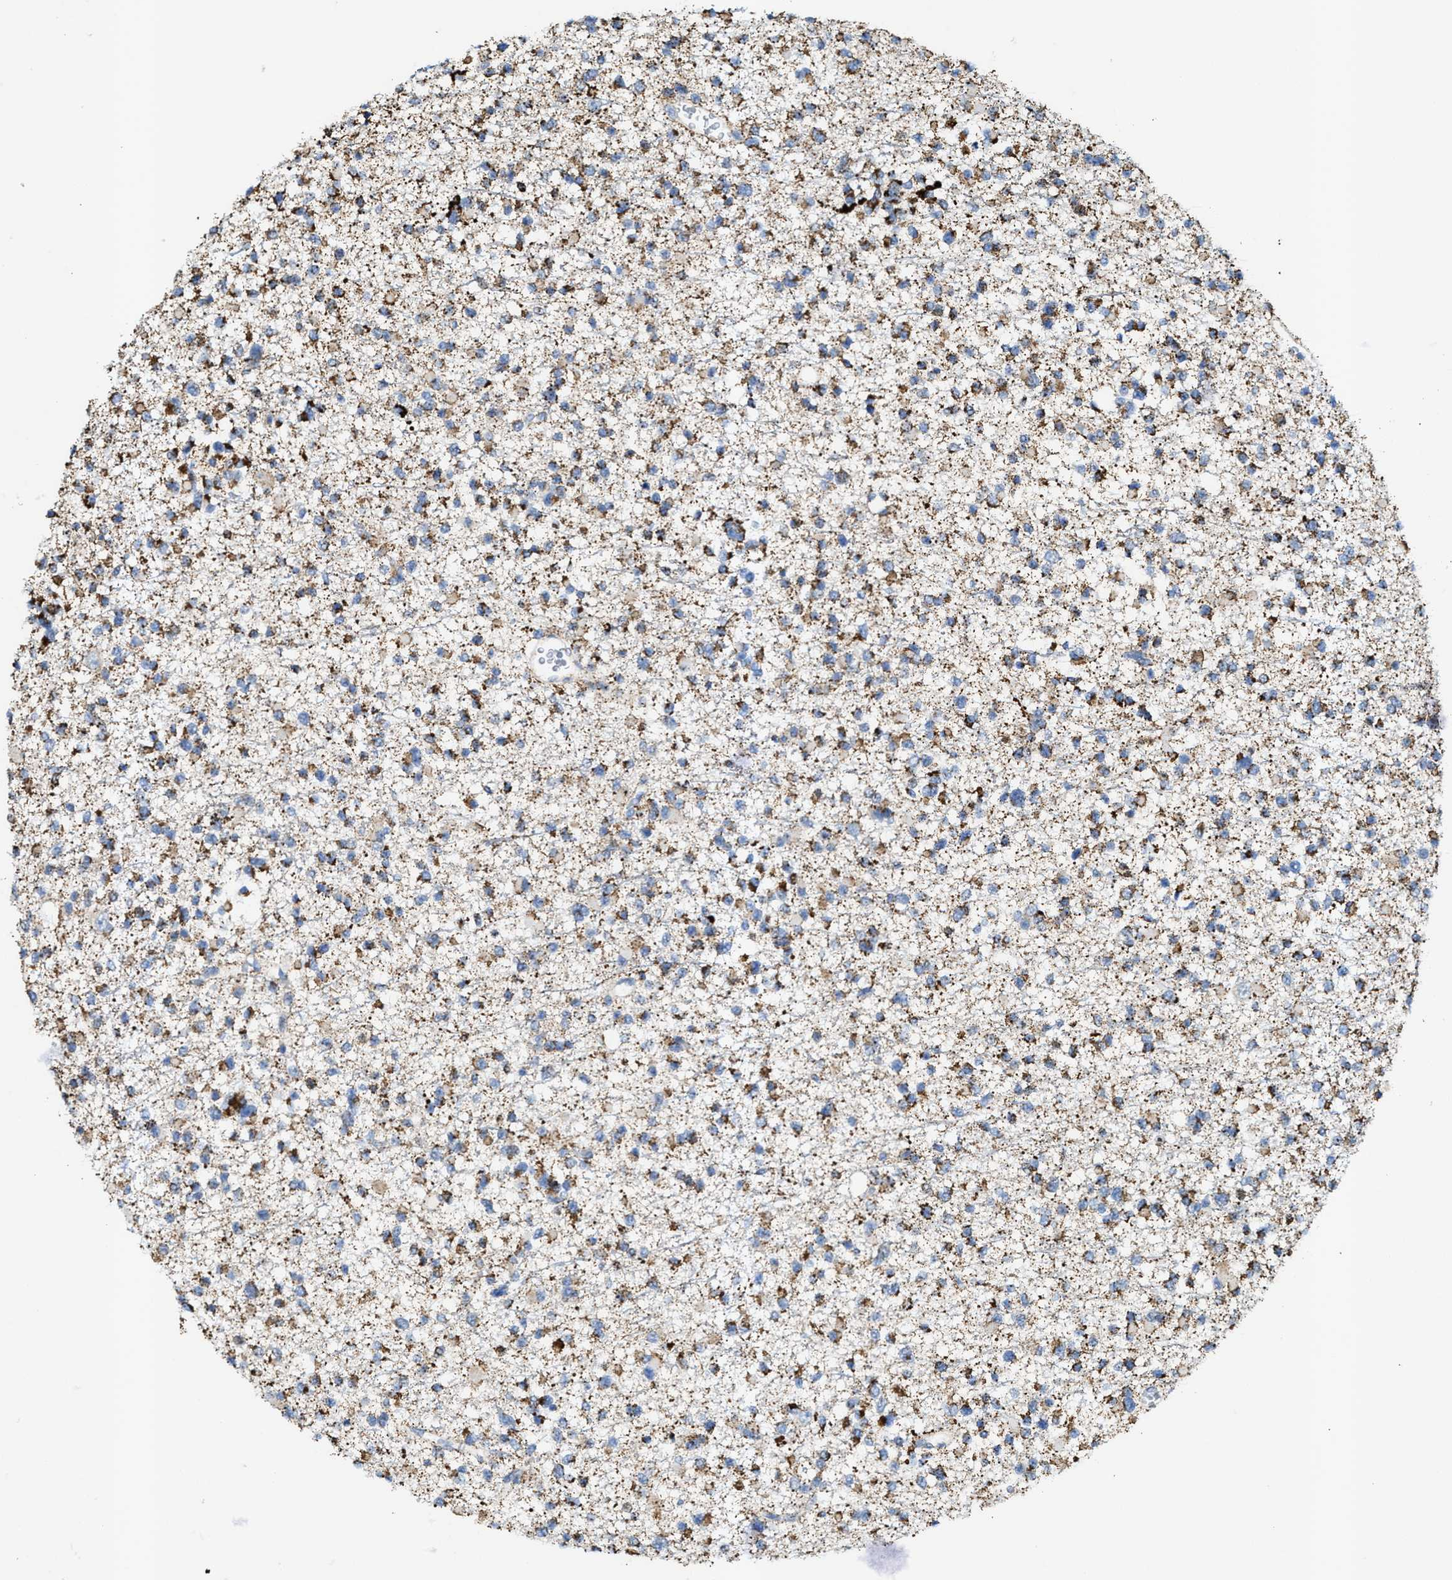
{"staining": {"intensity": "strong", "quantity": "25%-75%", "location": "cytoplasmic/membranous"}, "tissue": "glioma", "cell_type": "Tumor cells", "image_type": "cancer", "snomed": [{"axis": "morphology", "description": "Glioma, malignant, Low grade"}, {"axis": "topography", "description": "Brain"}], "caption": "This histopathology image shows glioma stained with immunohistochemistry to label a protein in brown. The cytoplasmic/membranous of tumor cells show strong positivity for the protein. Nuclei are counter-stained blue.", "gene": "JAG1", "patient": {"sex": "female", "age": 22}}